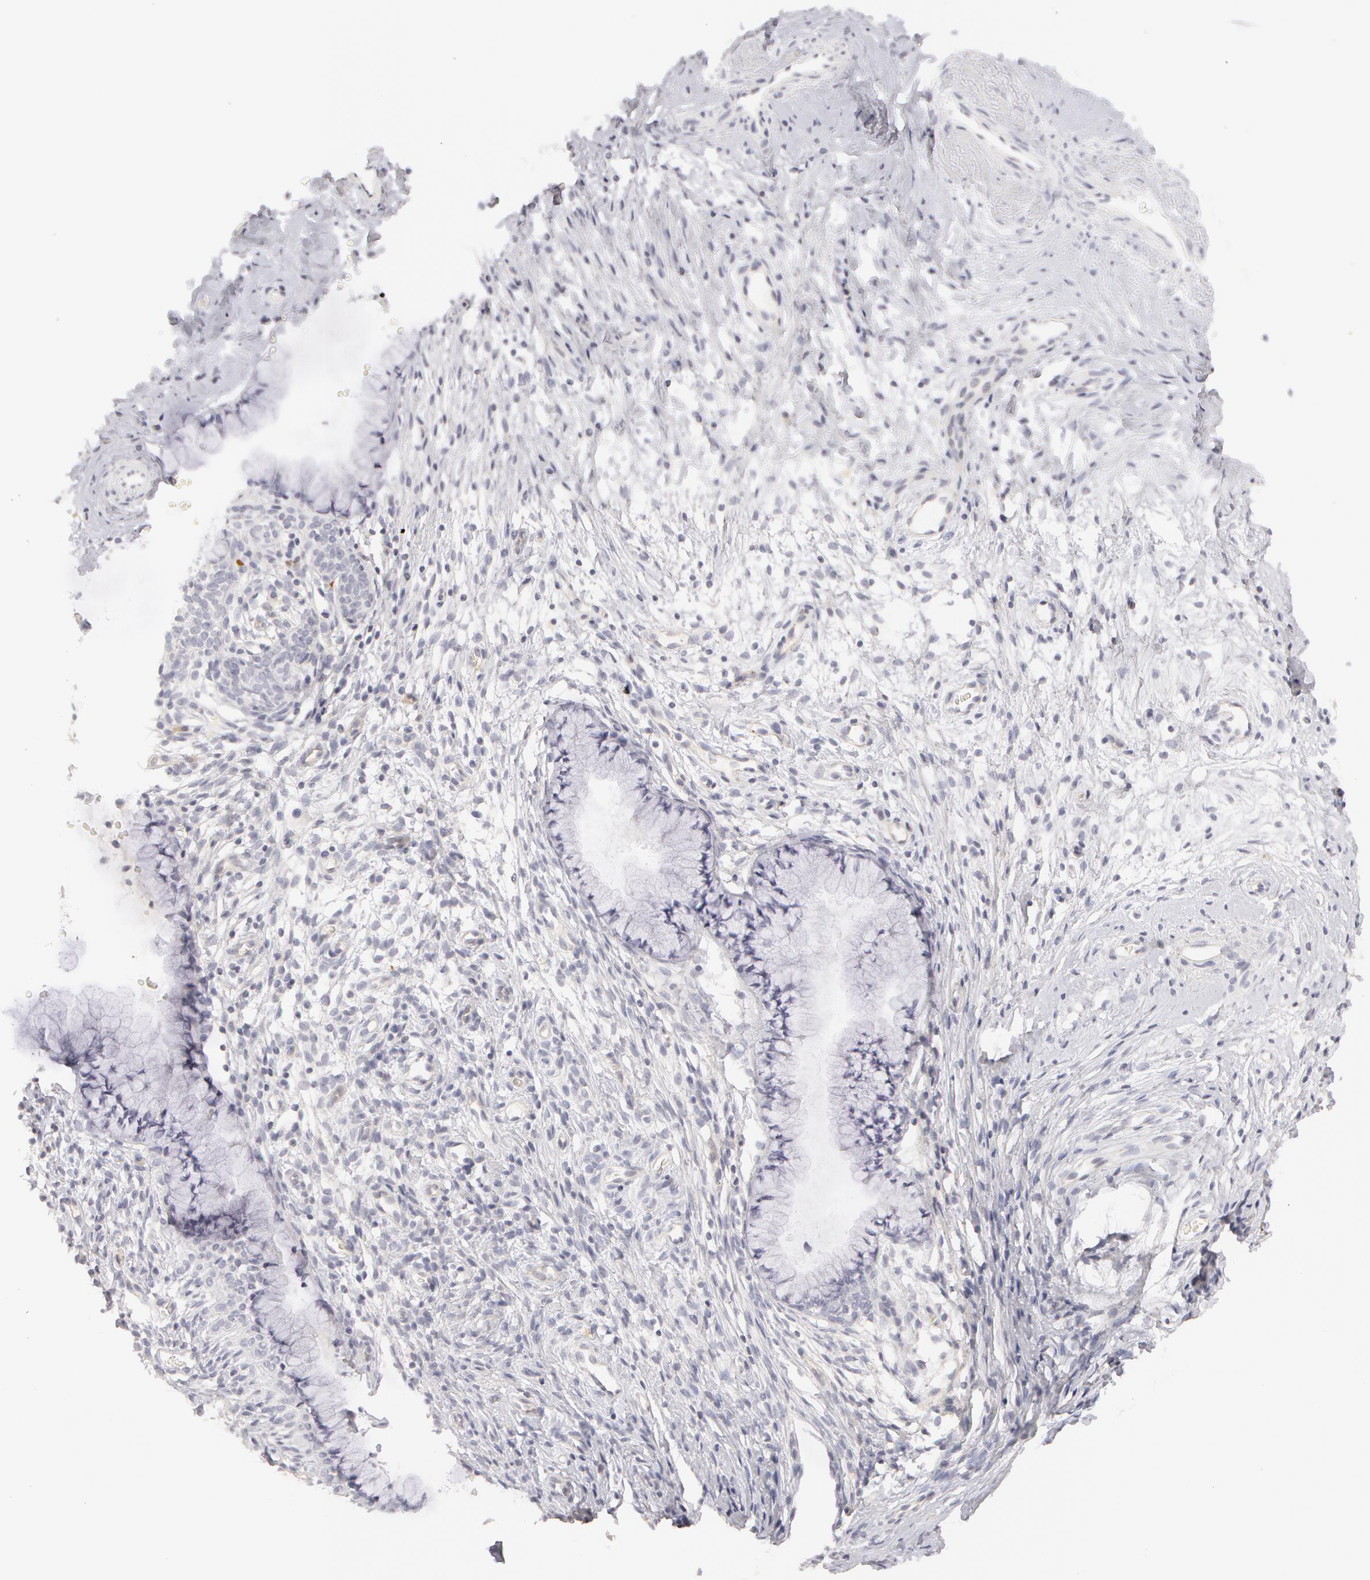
{"staining": {"intensity": "negative", "quantity": "none", "location": "none"}, "tissue": "cervix", "cell_type": "Glandular cells", "image_type": "normal", "snomed": [{"axis": "morphology", "description": "Normal tissue, NOS"}, {"axis": "topography", "description": "Cervix"}], "caption": "This is an immunohistochemistry photomicrograph of benign cervix. There is no expression in glandular cells.", "gene": "ABCB1", "patient": {"sex": "female", "age": 70}}